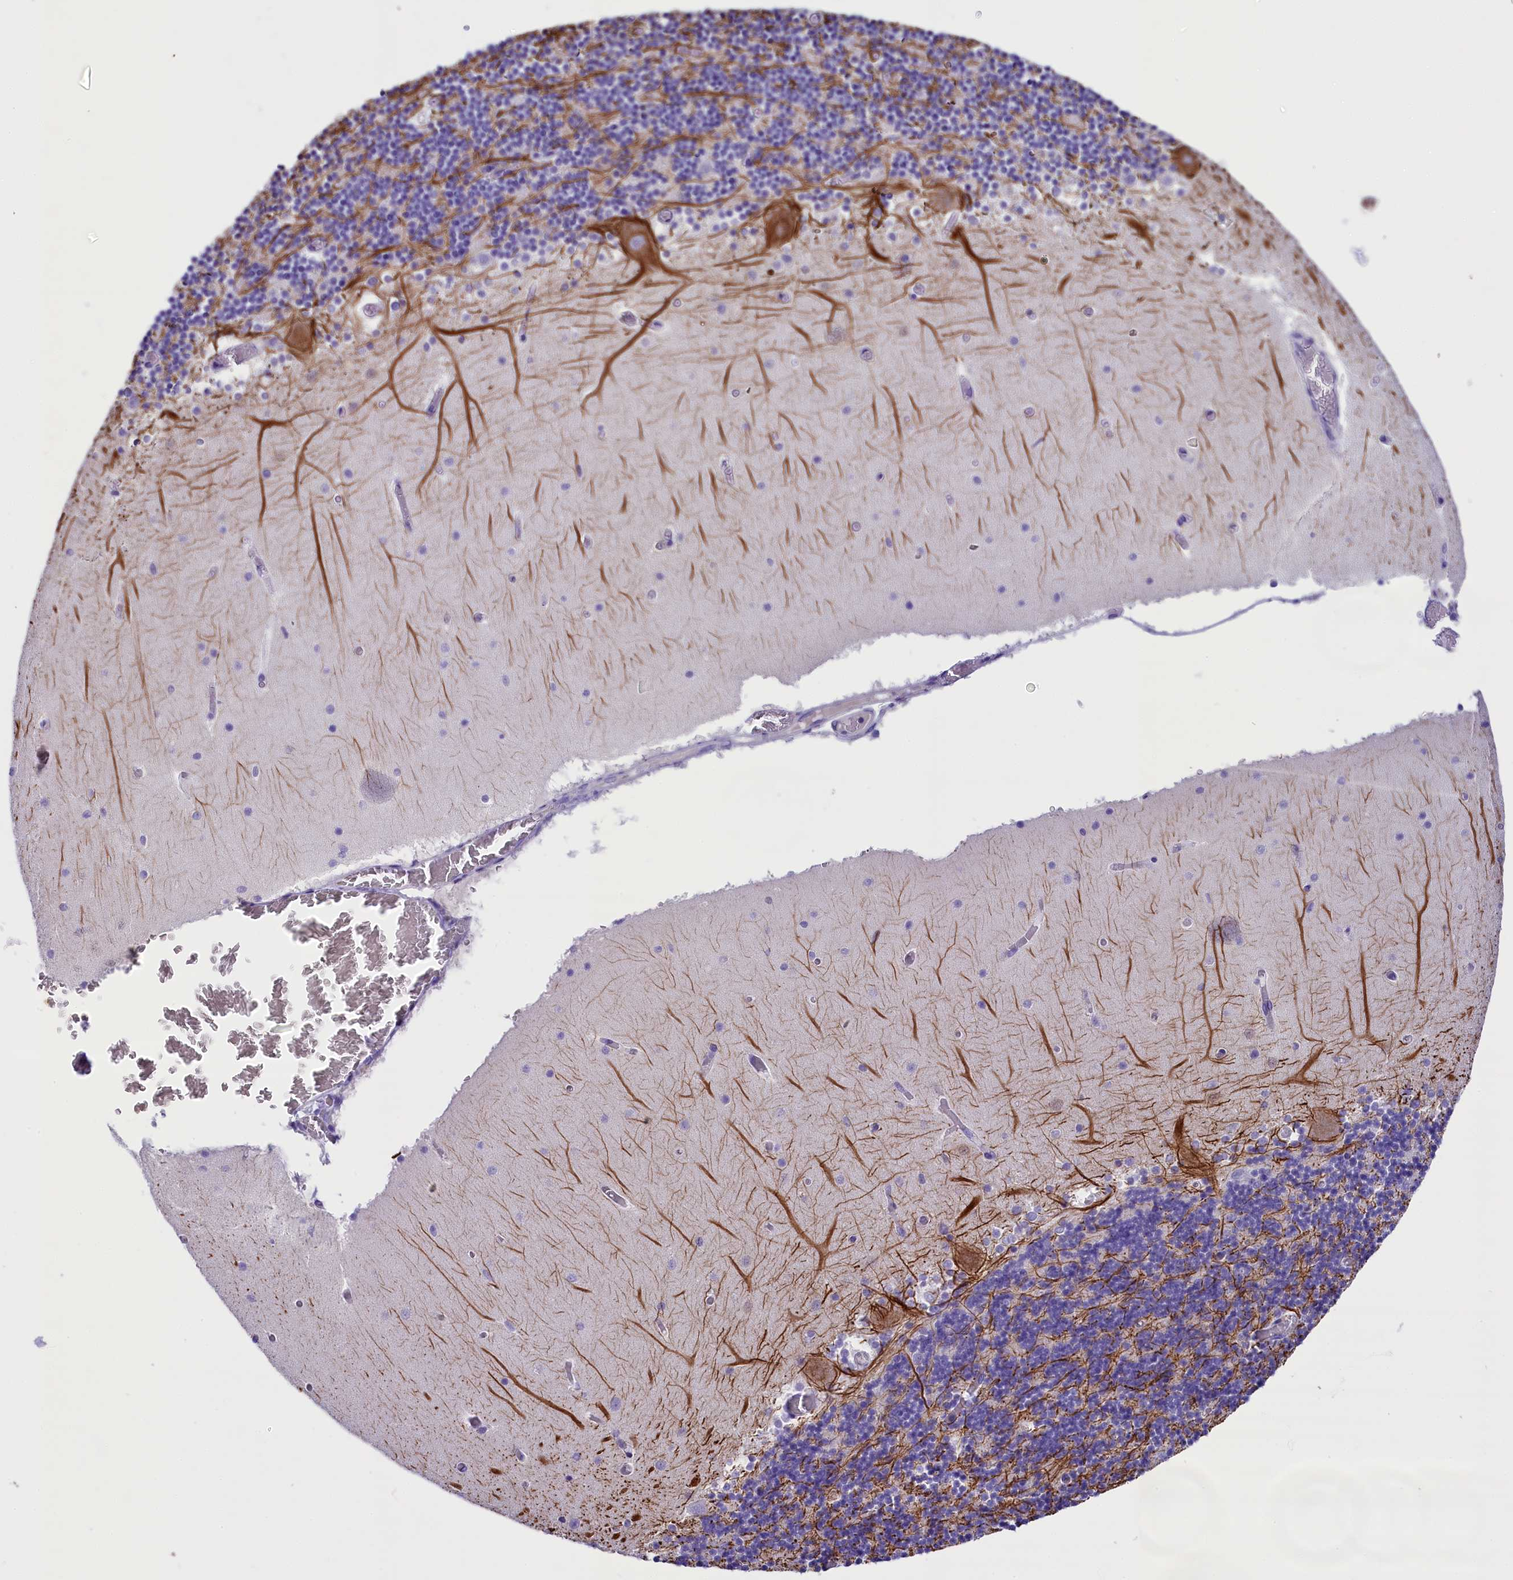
{"staining": {"intensity": "negative", "quantity": "none", "location": "none"}, "tissue": "cerebellum", "cell_type": "Cells in granular layer", "image_type": "normal", "snomed": [{"axis": "morphology", "description": "Normal tissue, NOS"}, {"axis": "topography", "description": "Cerebellum"}], "caption": "Cells in granular layer show no significant expression in benign cerebellum. (DAB (3,3'-diaminobenzidine) immunohistochemistry (IHC), high magnification).", "gene": "SKIDA1", "patient": {"sex": "female", "age": 28}}